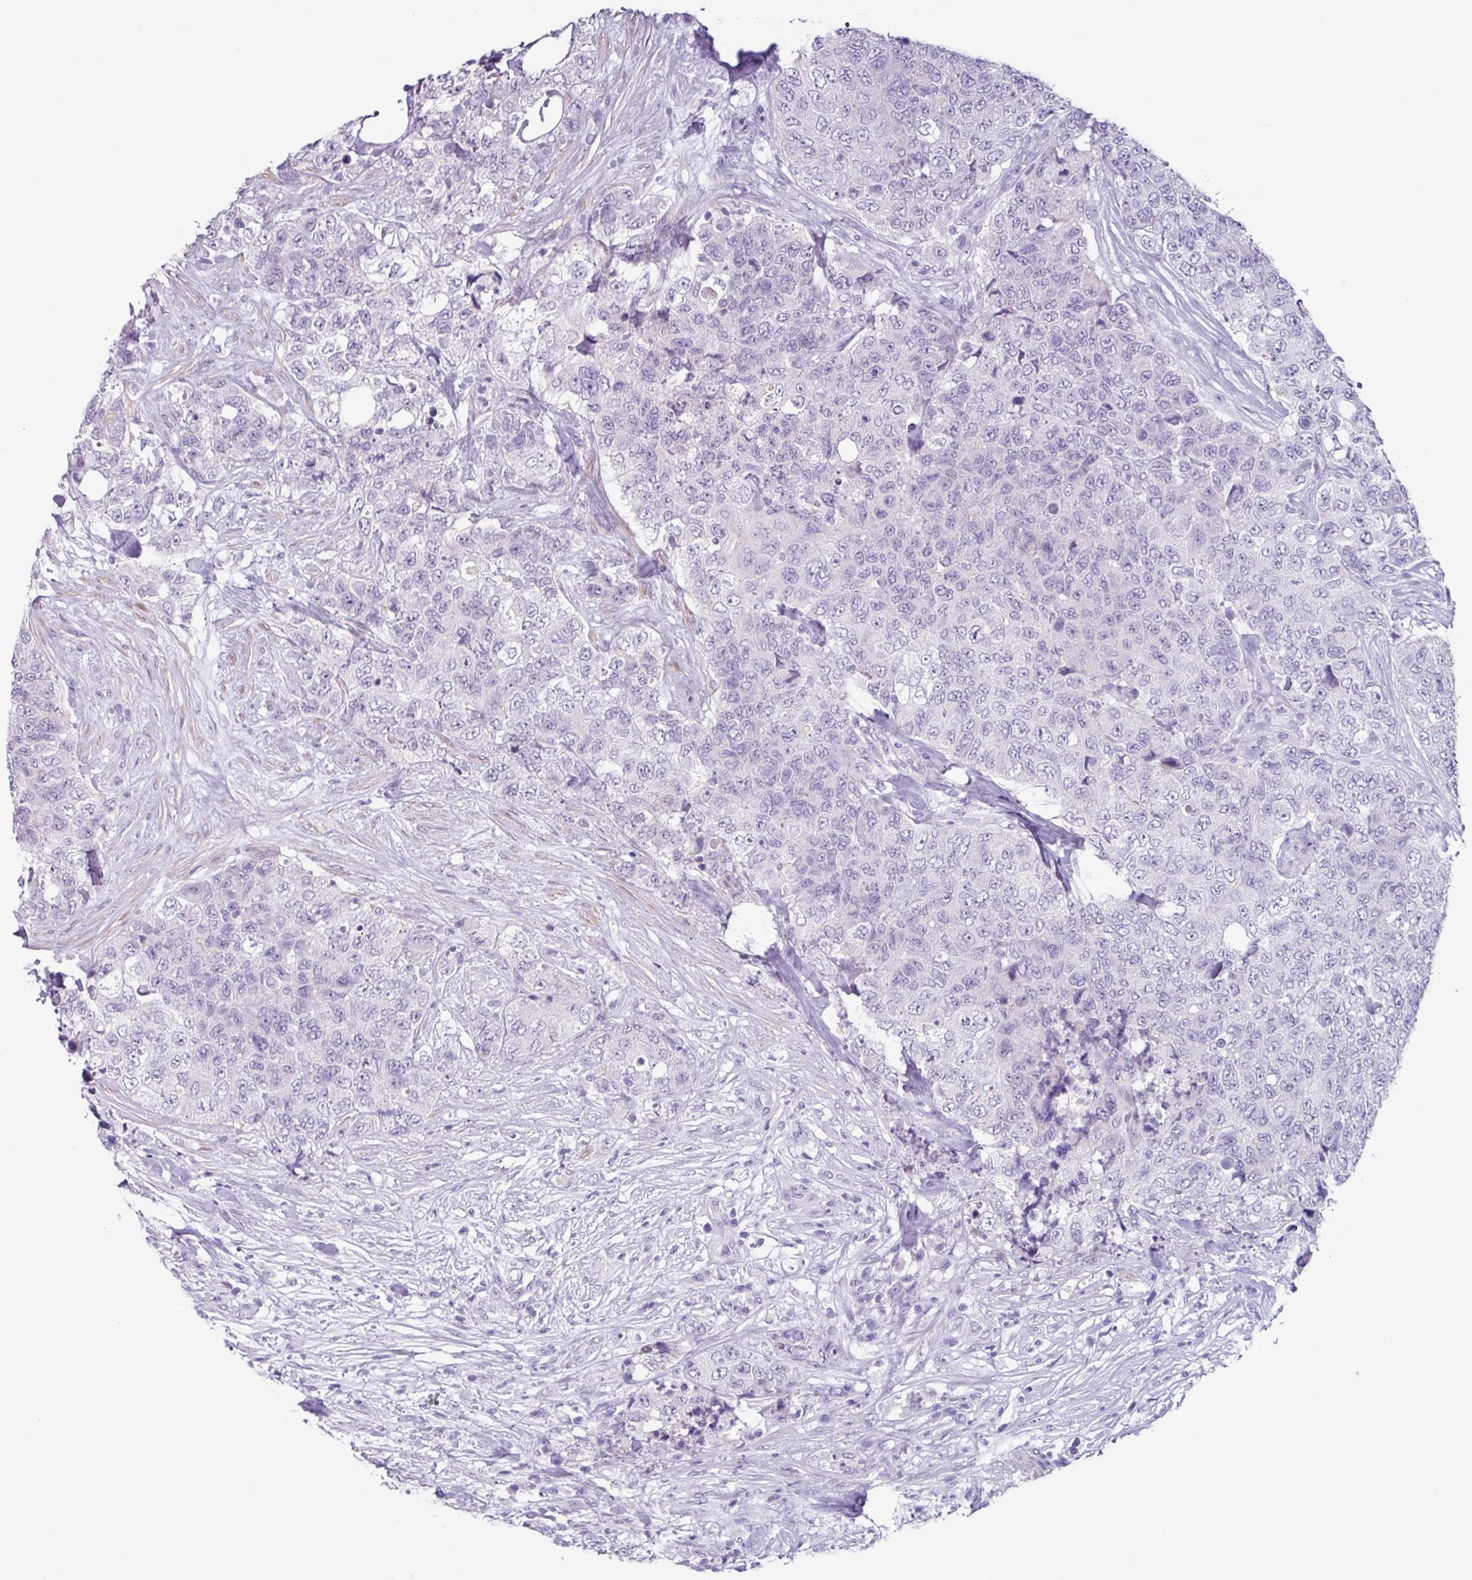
{"staining": {"intensity": "negative", "quantity": "none", "location": "none"}, "tissue": "urothelial cancer", "cell_type": "Tumor cells", "image_type": "cancer", "snomed": [{"axis": "morphology", "description": "Urothelial carcinoma, High grade"}, {"axis": "topography", "description": "Urinary bladder"}], "caption": "IHC photomicrograph of neoplastic tissue: urothelial cancer stained with DAB demonstrates no significant protein expression in tumor cells.", "gene": "OTX1", "patient": {"sex": "female", "age": 78}}